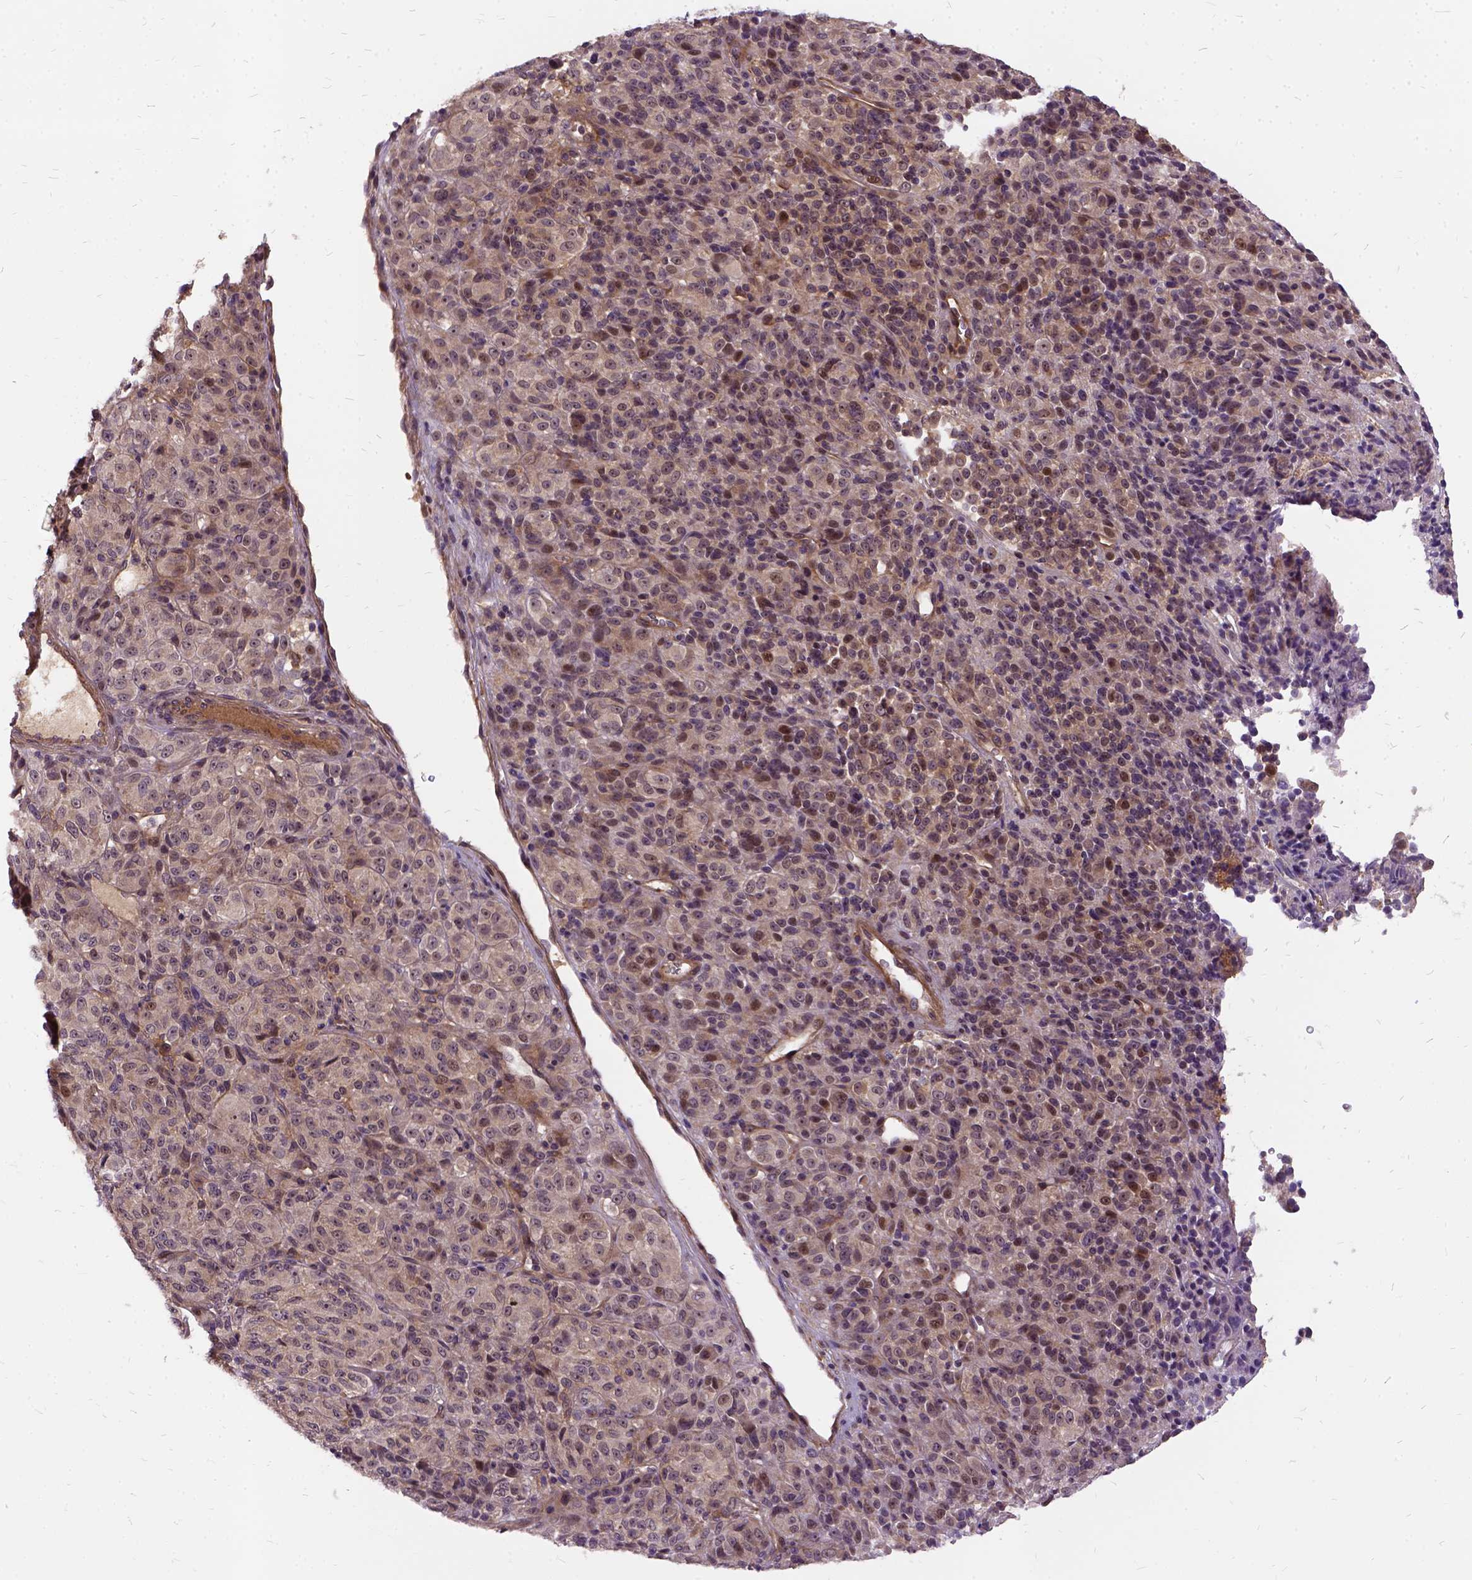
{"staining": {"intensity": "moderate", "quantity": "<25%", "location": "cytoplasmic/membranous"}, "tissue": "melanoma", "cell_type": "Tumor cells", "image_type": "cancer", "snomed": [{"axis": "morphology", "description": "Malignant melanoma, Metastatic site"}, {"axis": "topography", "description": "Brain"}], "caption": "Immunohistochemistry (IHC) staining of melanoma, which exhibits low levels of moderate cytoplasmic/membranous positivity in approximately <25% of tumor cells indicating moderate cytoplasmic/membranous protein staining. The staining was performed using DAB (brown) for protein detection and nuclei were counterstained in hematoxylin (blue).", "gene": "ILRUN", "patient": {"sex": "female", "age": 56}}